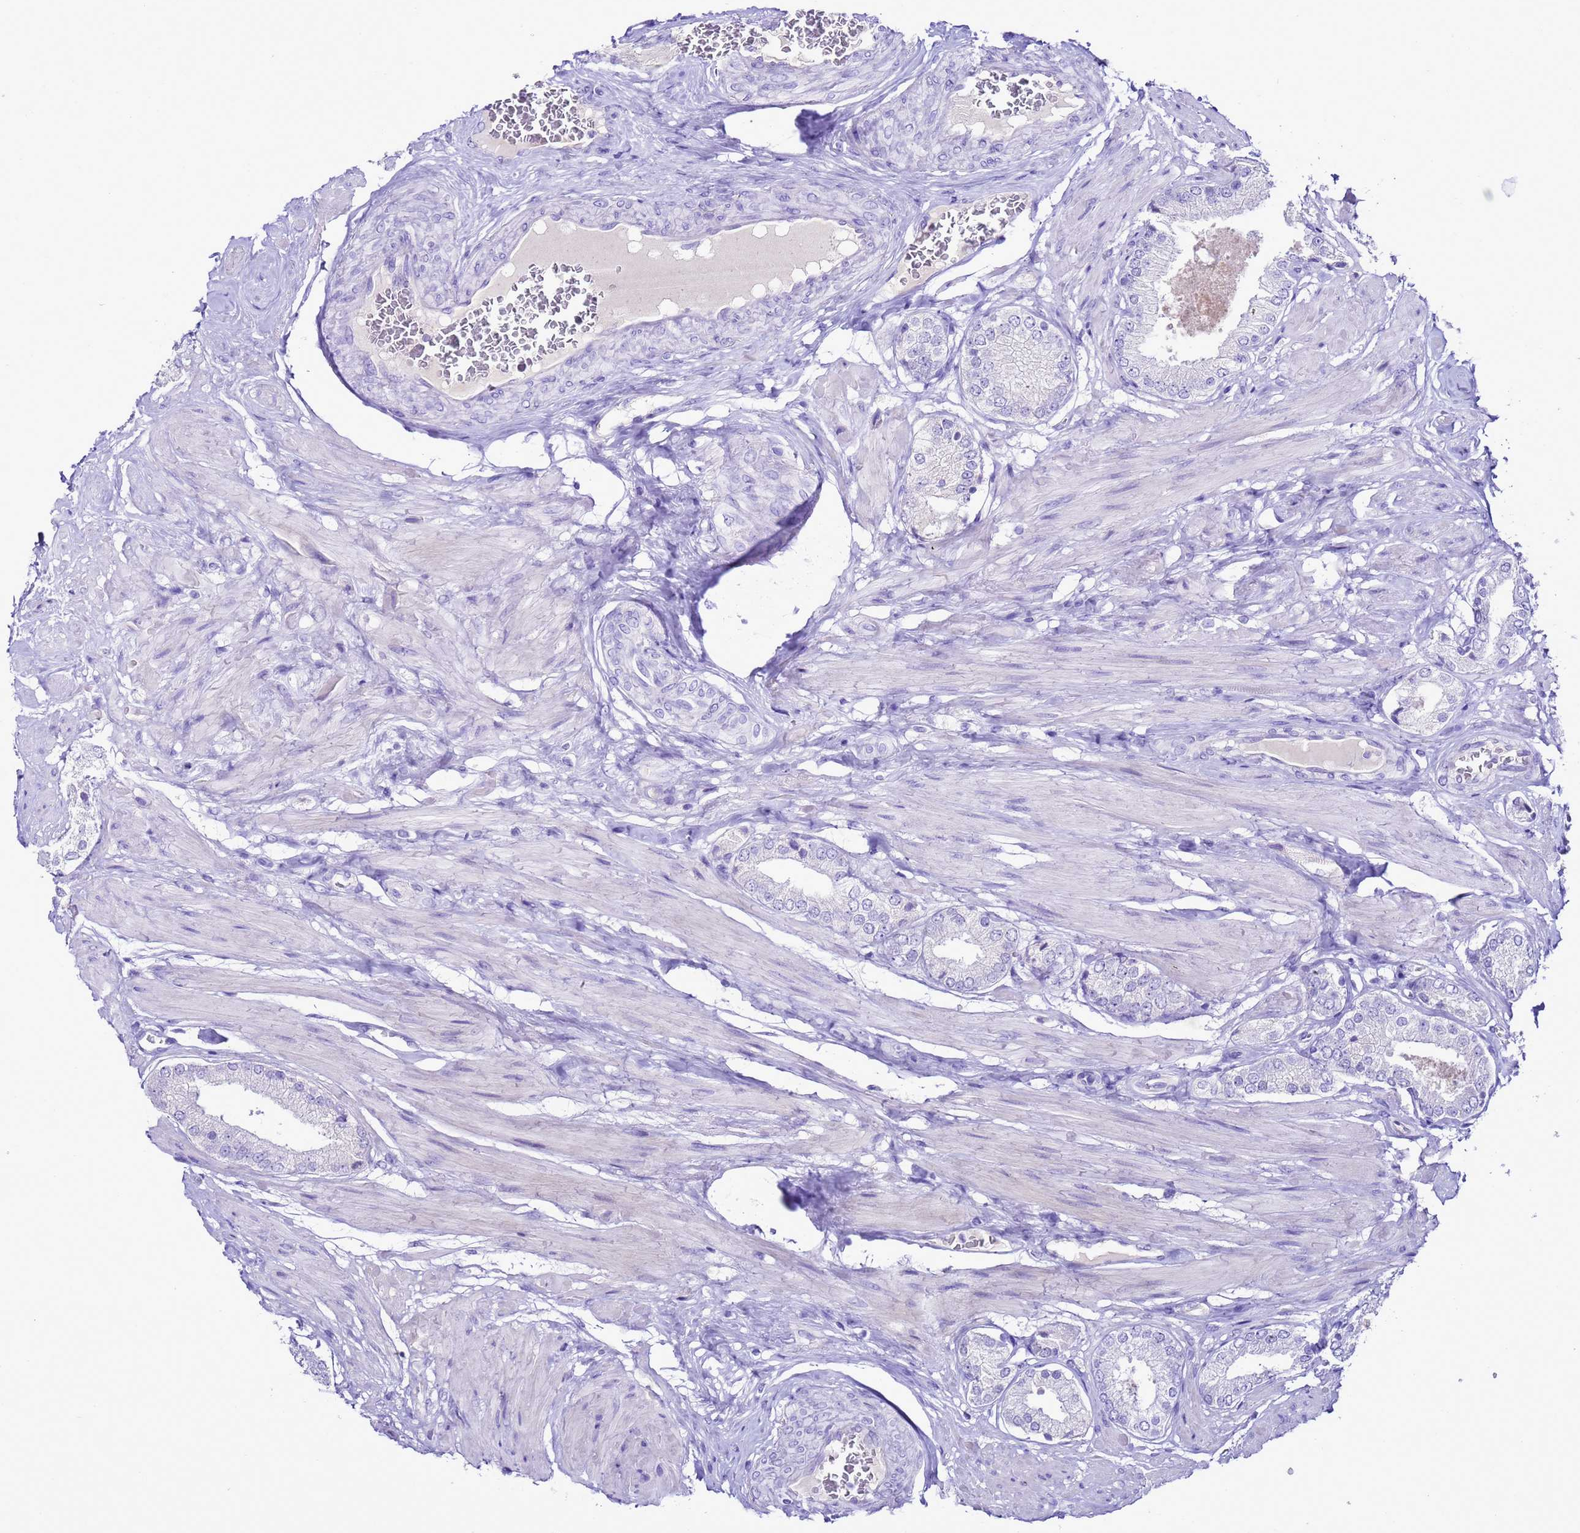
{"staining": {"intensity": "negative", "quantity": "none", "location": "none"}, "tissue": "prostate cancer", "cell_type": "Tumor cells", "image_type": "cancer", "snomed": [{"axis": "morphology", "description": "Adenocarcinoma, High grade"}, {"axis": "topography", "description": "Prostate and seminal vesicle, NOS"}], "caption": "This is an immunohistochemistry (IHC) photomicrograph of prostate cancer (adenocarcinoma (high-grade)). There is no positivity in tumor cells.", "gene": "BEST2", "patient": {"sex": "male", "age": 64}}